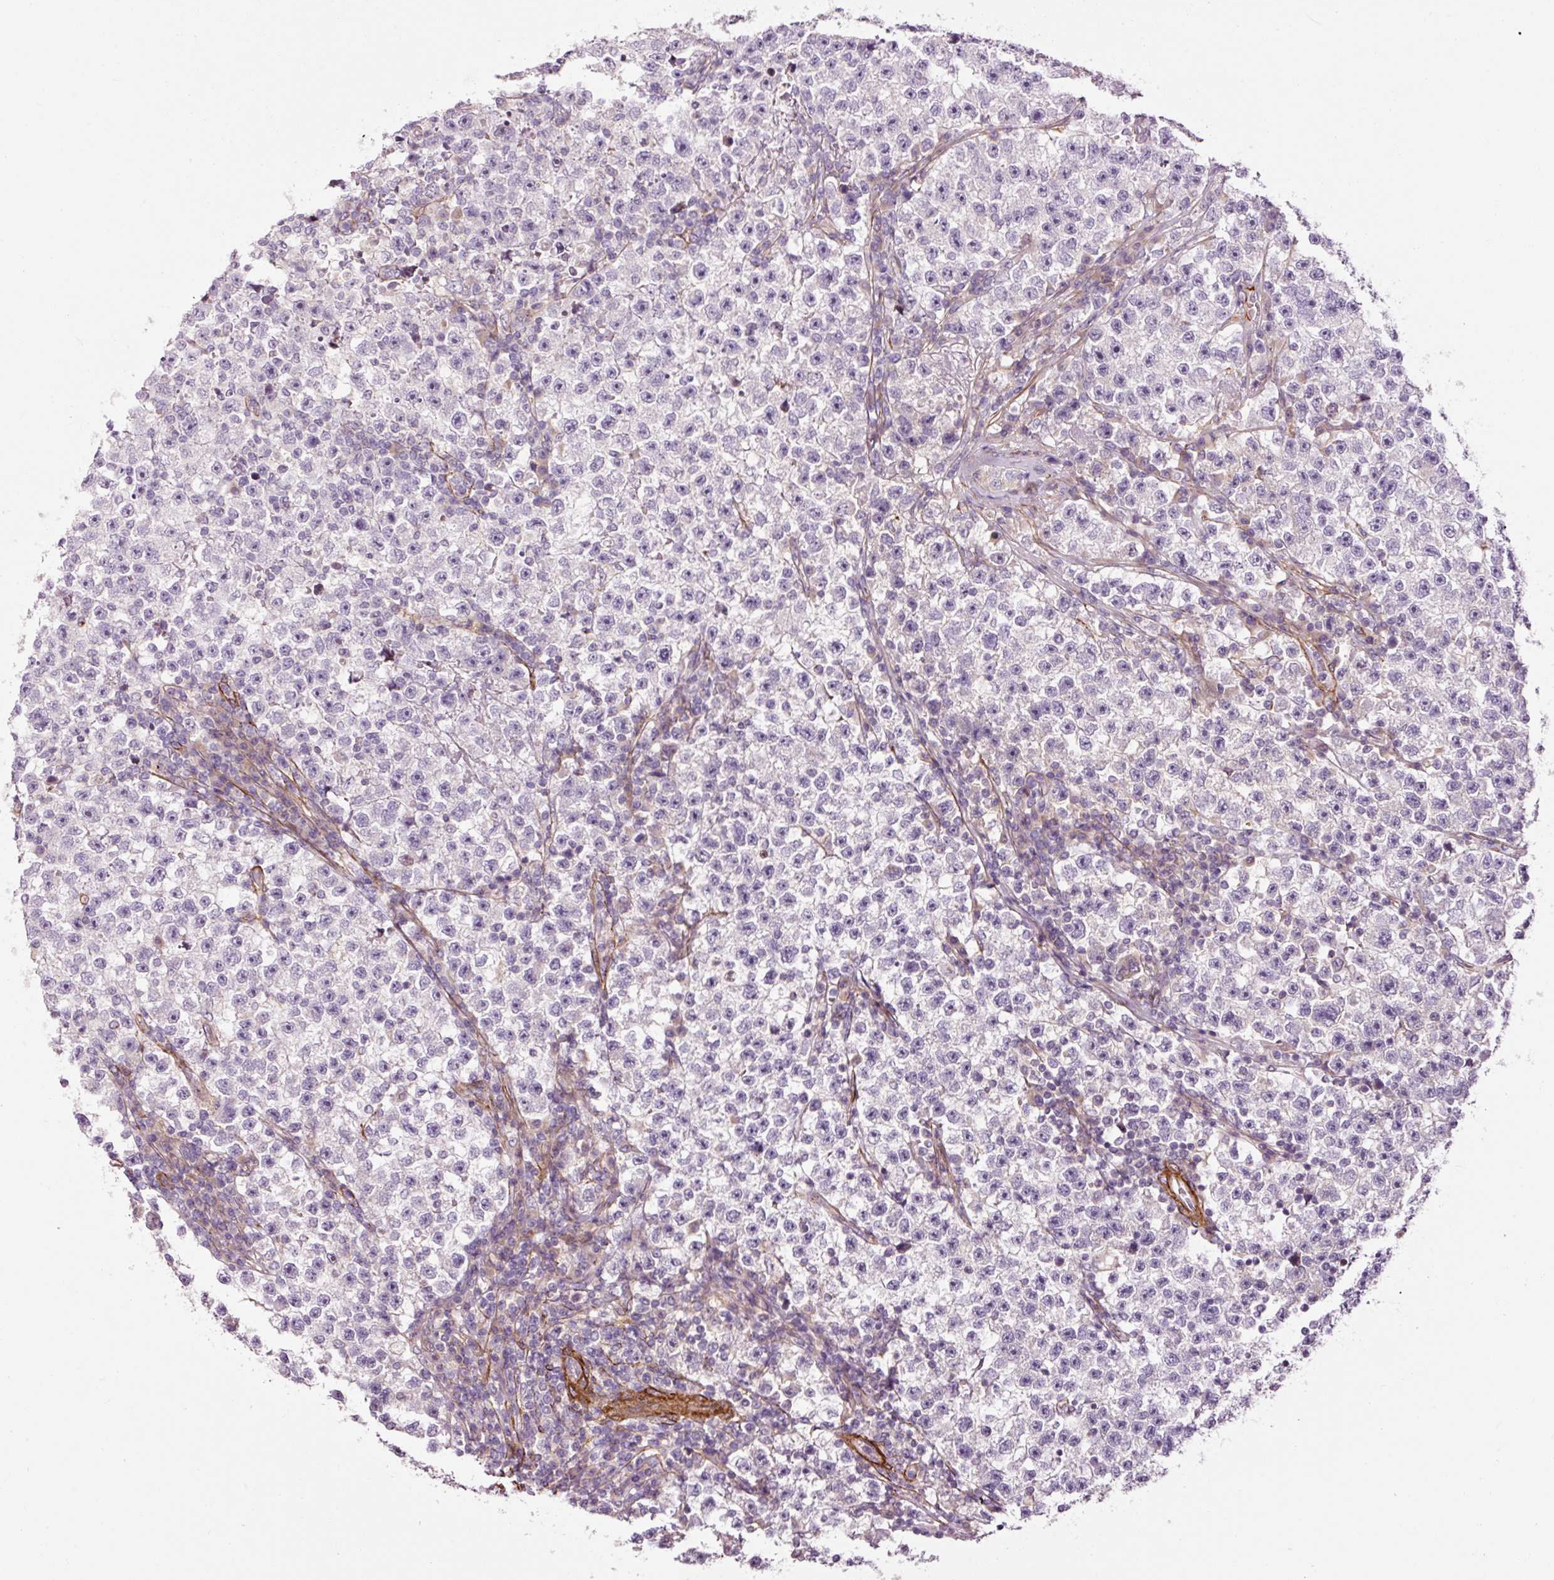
{"staining": {"intensity": "negative", "quantity": "none", "location": "none"}, "tissue": "testis cancer", "cell_type": "Tumor cells", "image_type": "cancer", "snomed": [{"axis": "morphology", "description": "Seminoma, NOS"}, {"axis": "topography", "description": "Testis"}], "caption": "Micrograph shows no significant protein positivity in tumor cells of seminoma (testis).", "gene": "ANKRD20A1", "patient": {"sex": "male", "age": 22}}